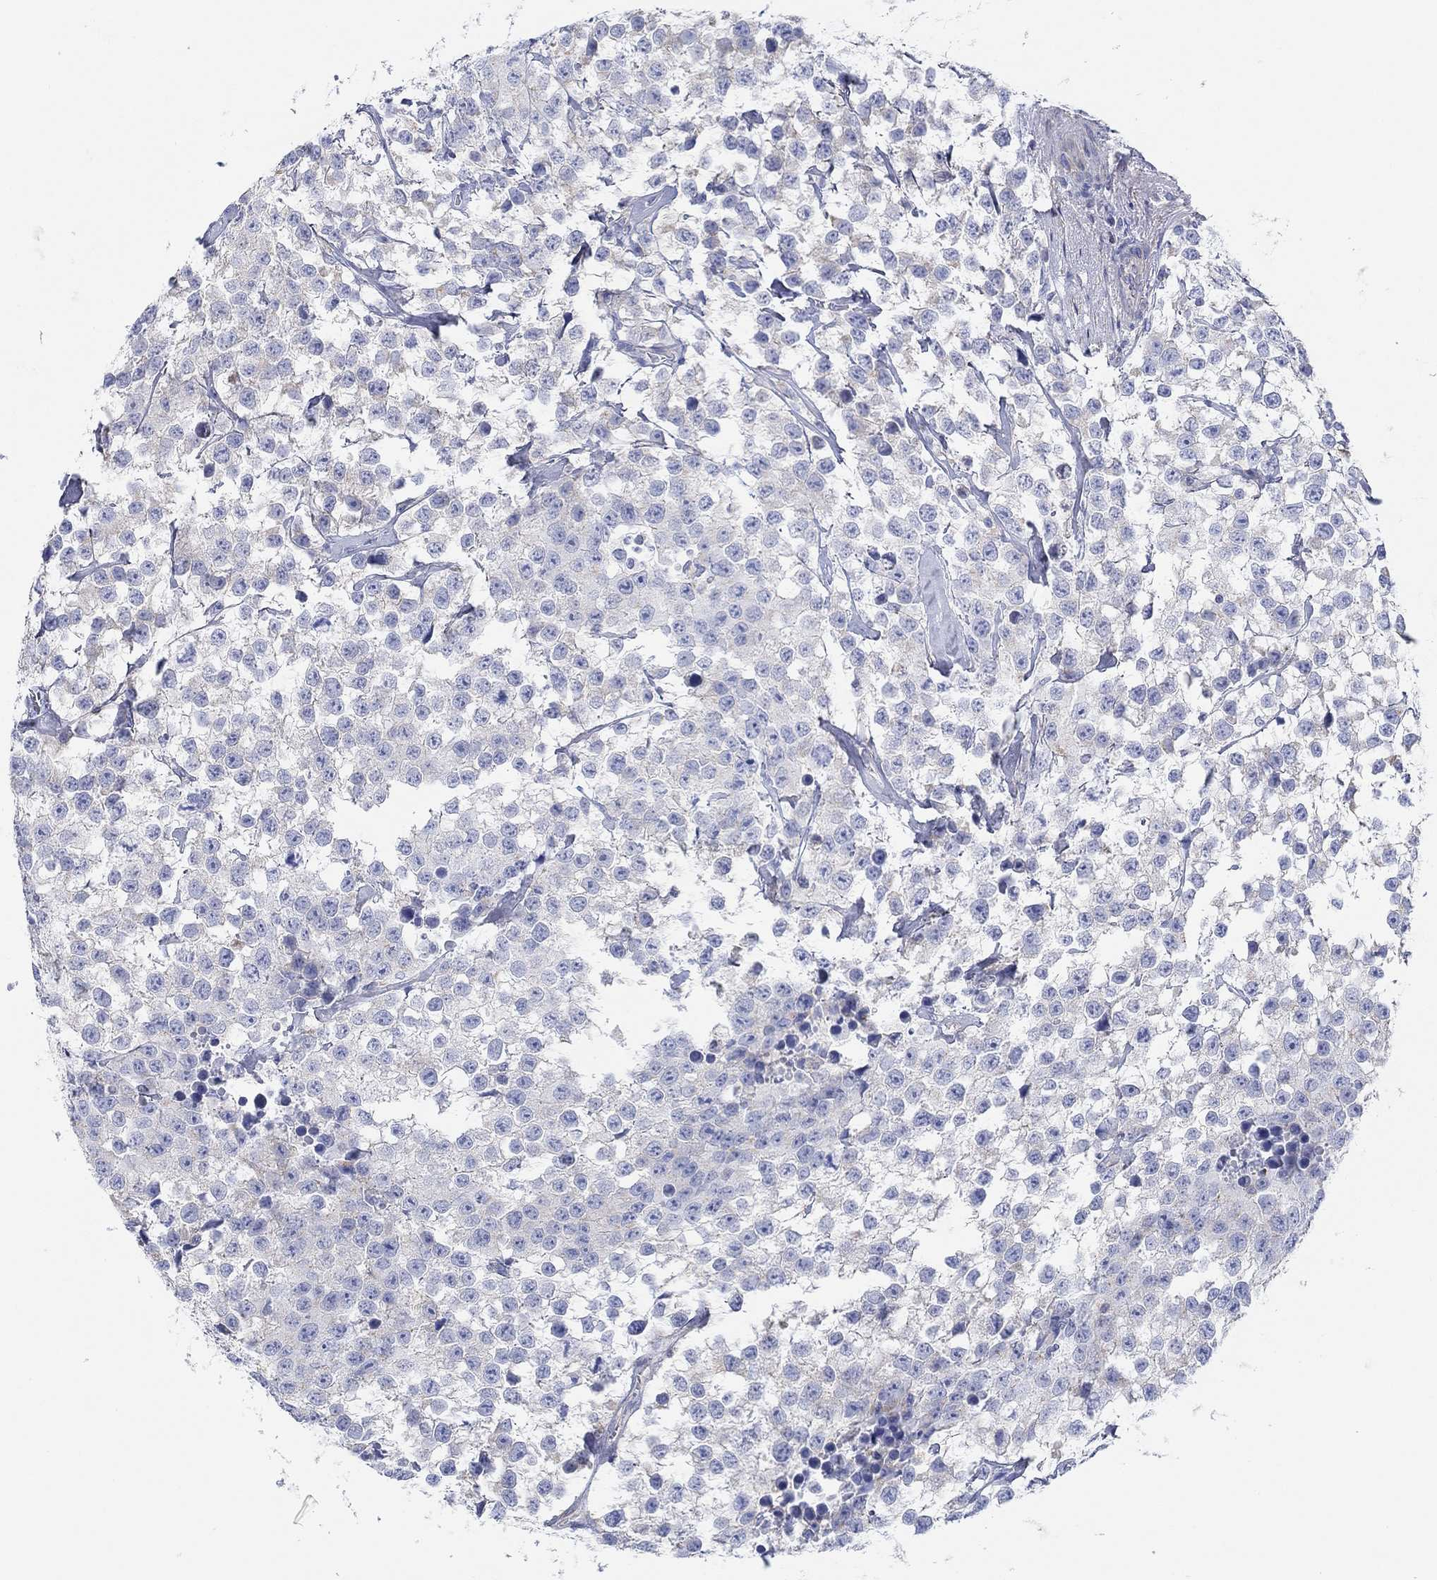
{"staining": {"intensity": "negative", "quantity": "none", "location": "none"}, "tissue": "testis cancer", "cell_type": "Tumor cells", "image_type": "cancer", "snomed": [{"axis": "morphology", "description": "Seminoma, NOS"}, {"axis": "topography", "description": "Testis"}], "caption": "Testis cancer was stained to show a protein in brown. There is no significant expression in tumor cells.", "gene": "PPIL6", "patient": {"sex": "male", "age": 59}}